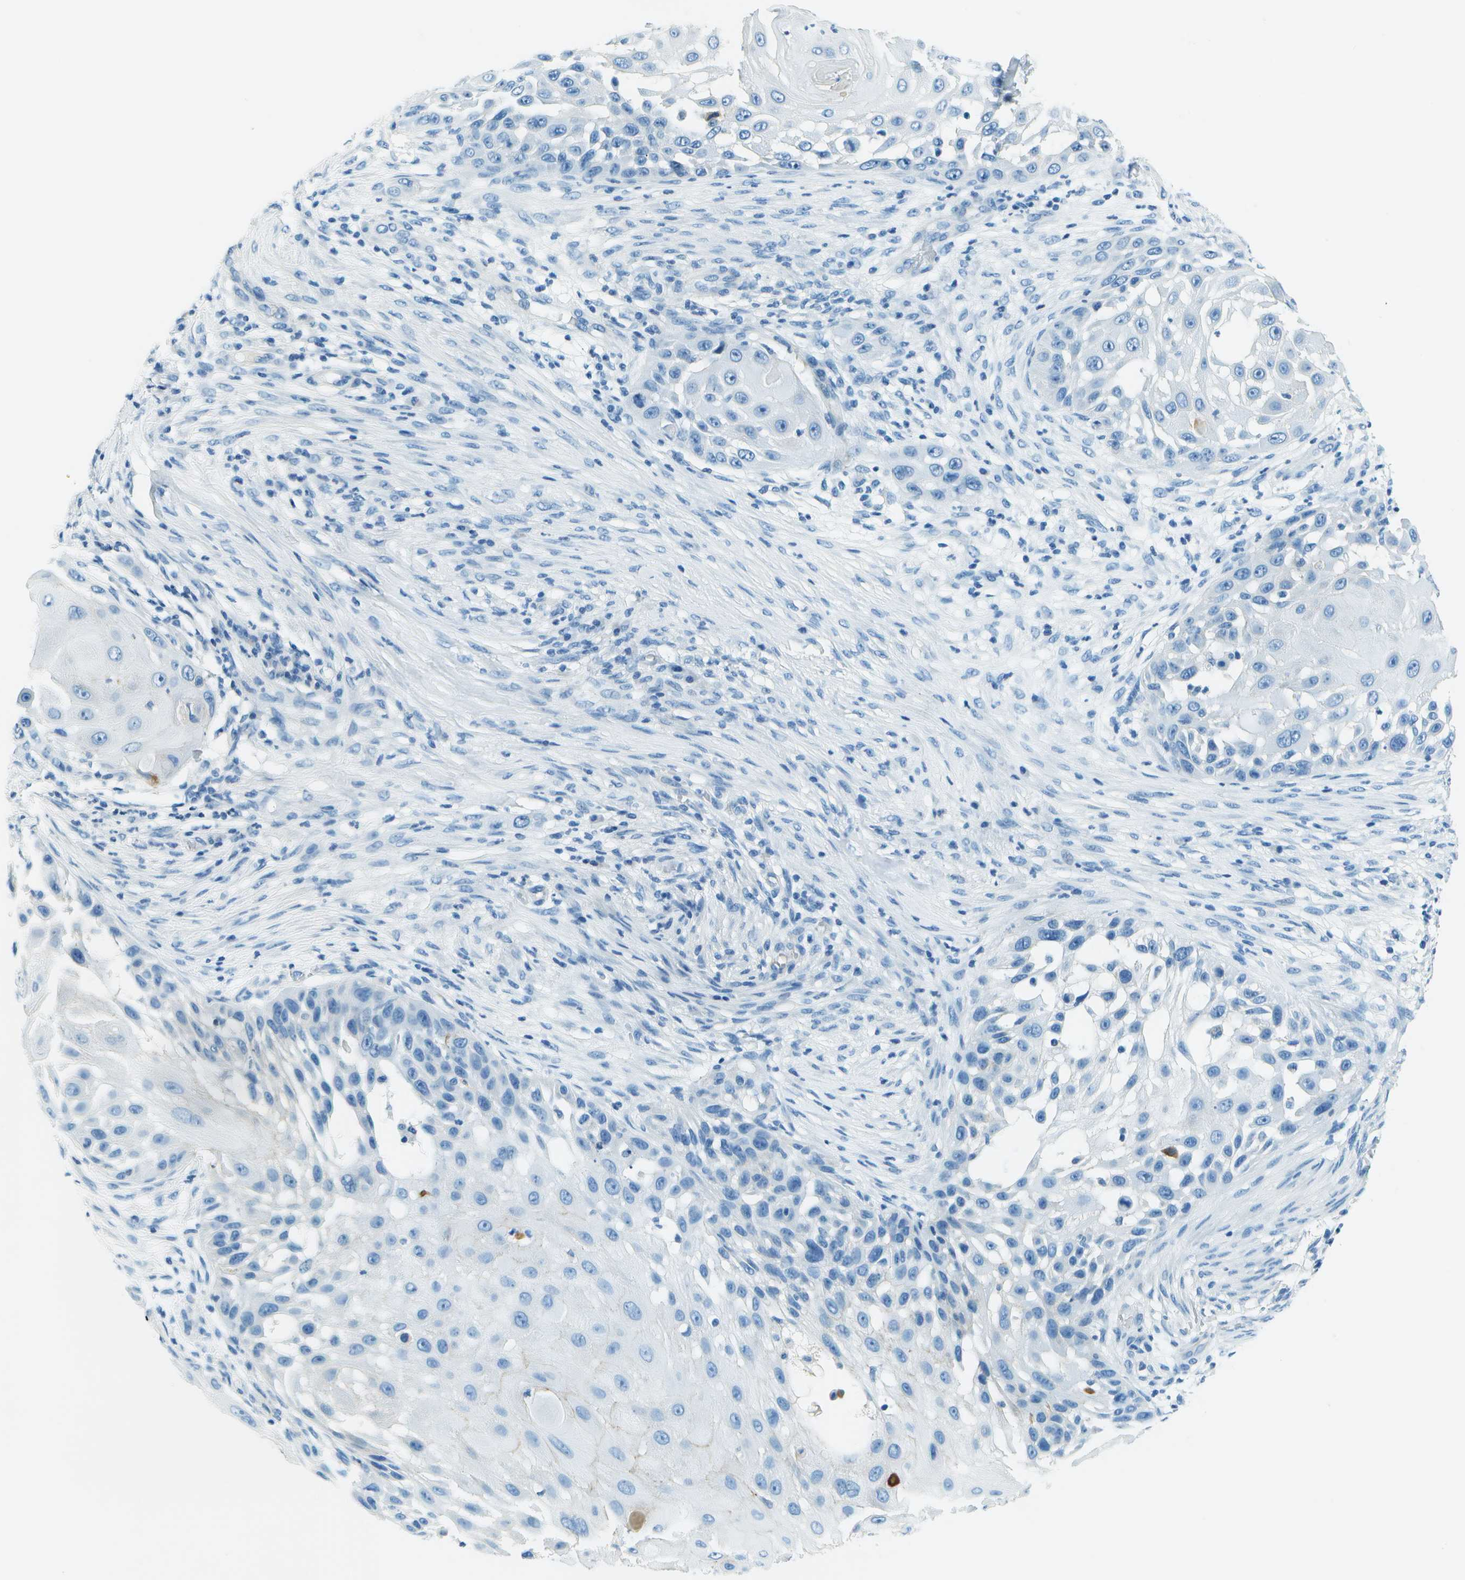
{"staining": {"intensity": "negative", "quantity": "none", "location": "none"}, "tissue": "skin cancer", "cell_type": "Tumor cells", "image_type": "cancer", "snomed": [{"axis": "morphology", "description": "Squamous cell carcinoma, NOS"}, {"axis": "topography", "description": "Skin"}], "caption": "There is no significant positivity in tumor cells of skin cancer.", "gene": "SLC16A10", "patient": {"sex": "female", "age": 44}}